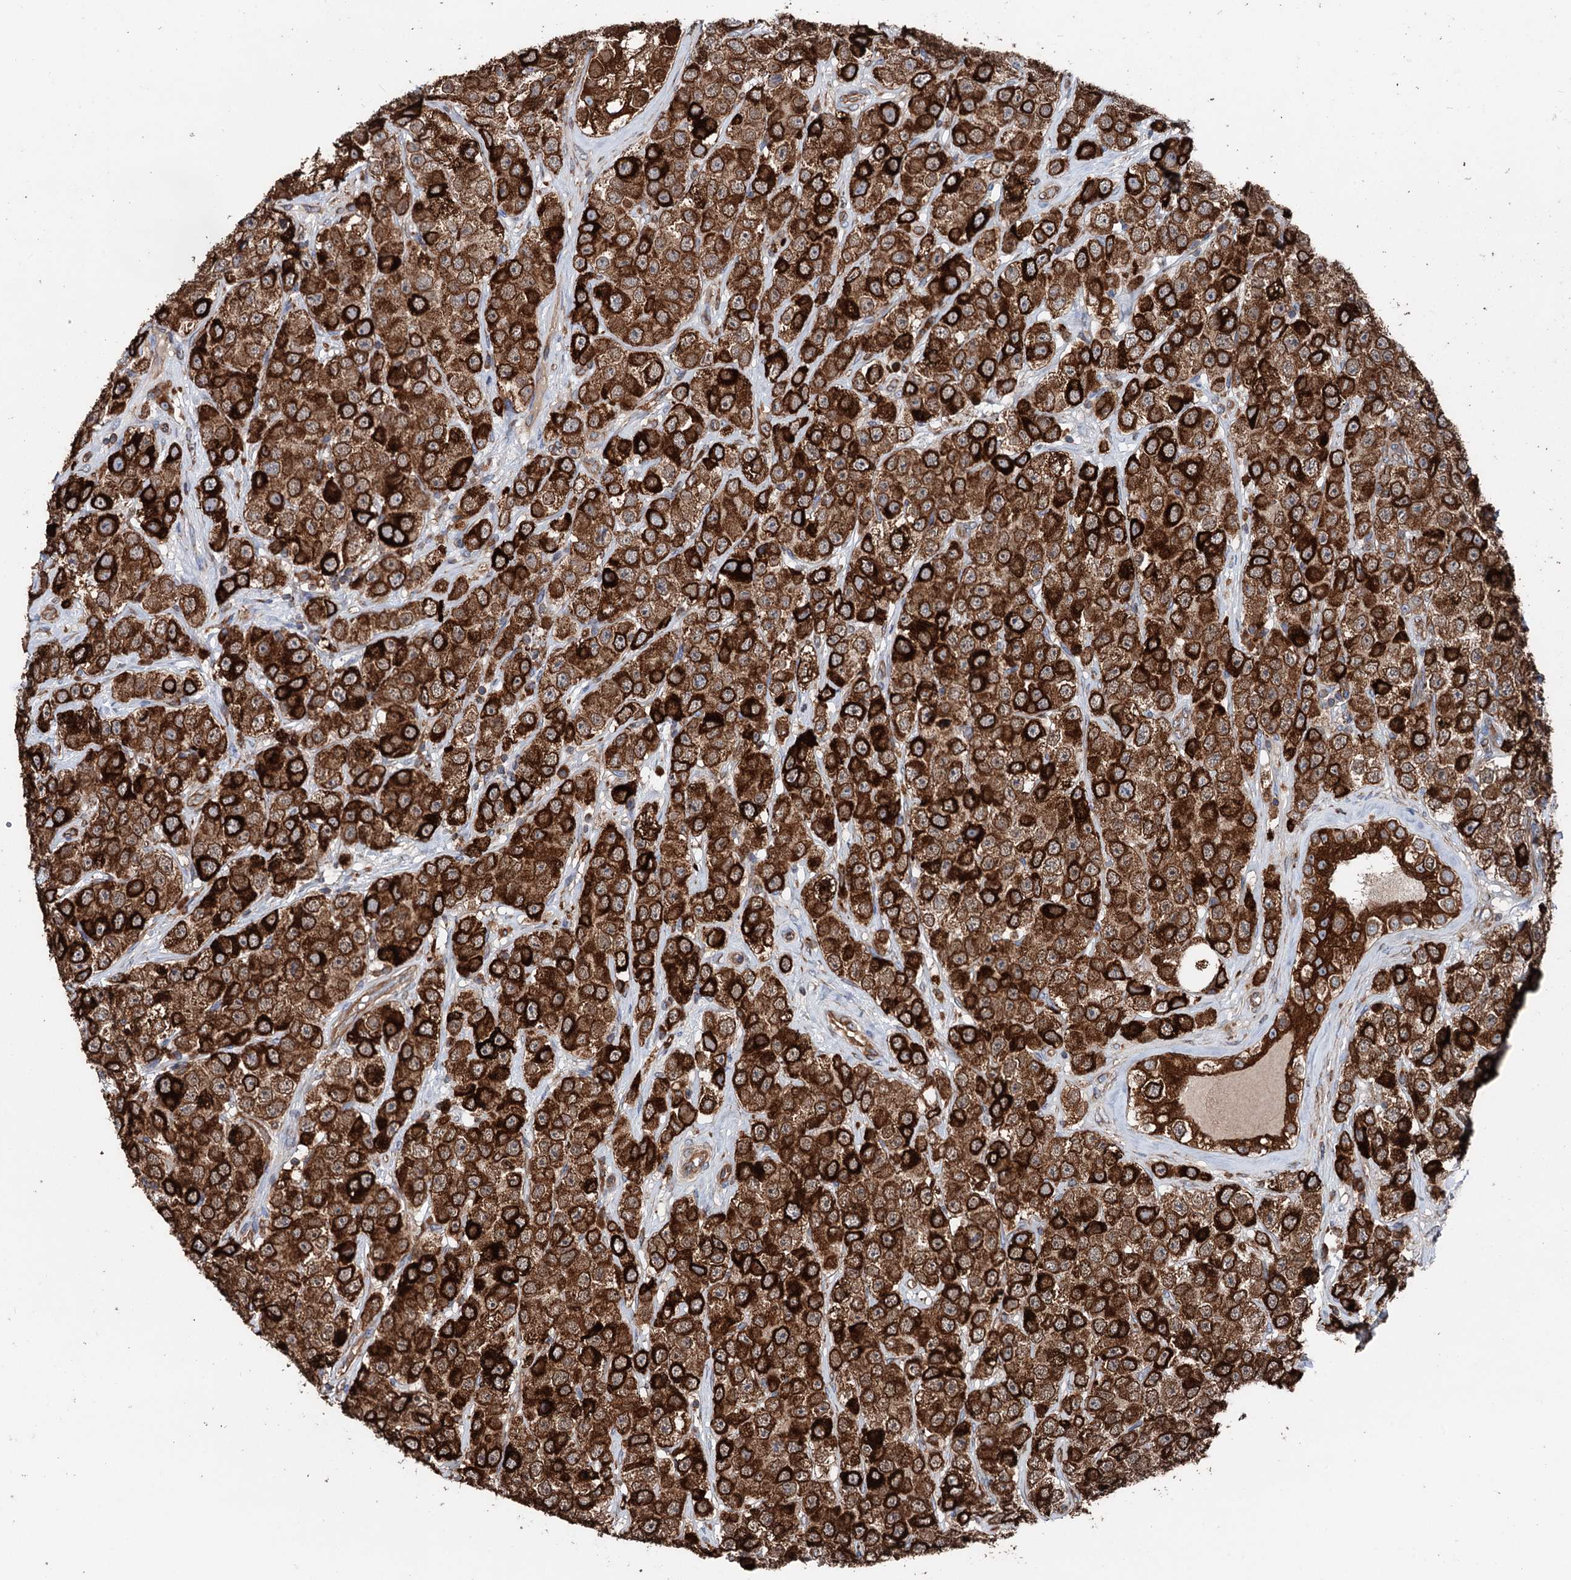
{"staining": {"intensity": "strong", "quantity": ">75%", "location": "cytoplasmic/membranous"}, "tissue": "testis cancer", "cell_type": "Tumor cells", "image_type": "cancer", "snomed": [{"axis": "morphology", "description": "Seminoma, NOS"}, {"axis": "topography", "description": "Testis"}], "caption": "Protein staining reveals strong cytoplasmic/membranous staining in about >75% of tumor cells in seminoma (testis). The staining was performed using DAB to visualize the protein expression in brown, while the nuclei were stained in blue with hematoxylin (Magnification: 20x).", "gene": "ERP29", "patient": {"sex": "male", "age": 28}}